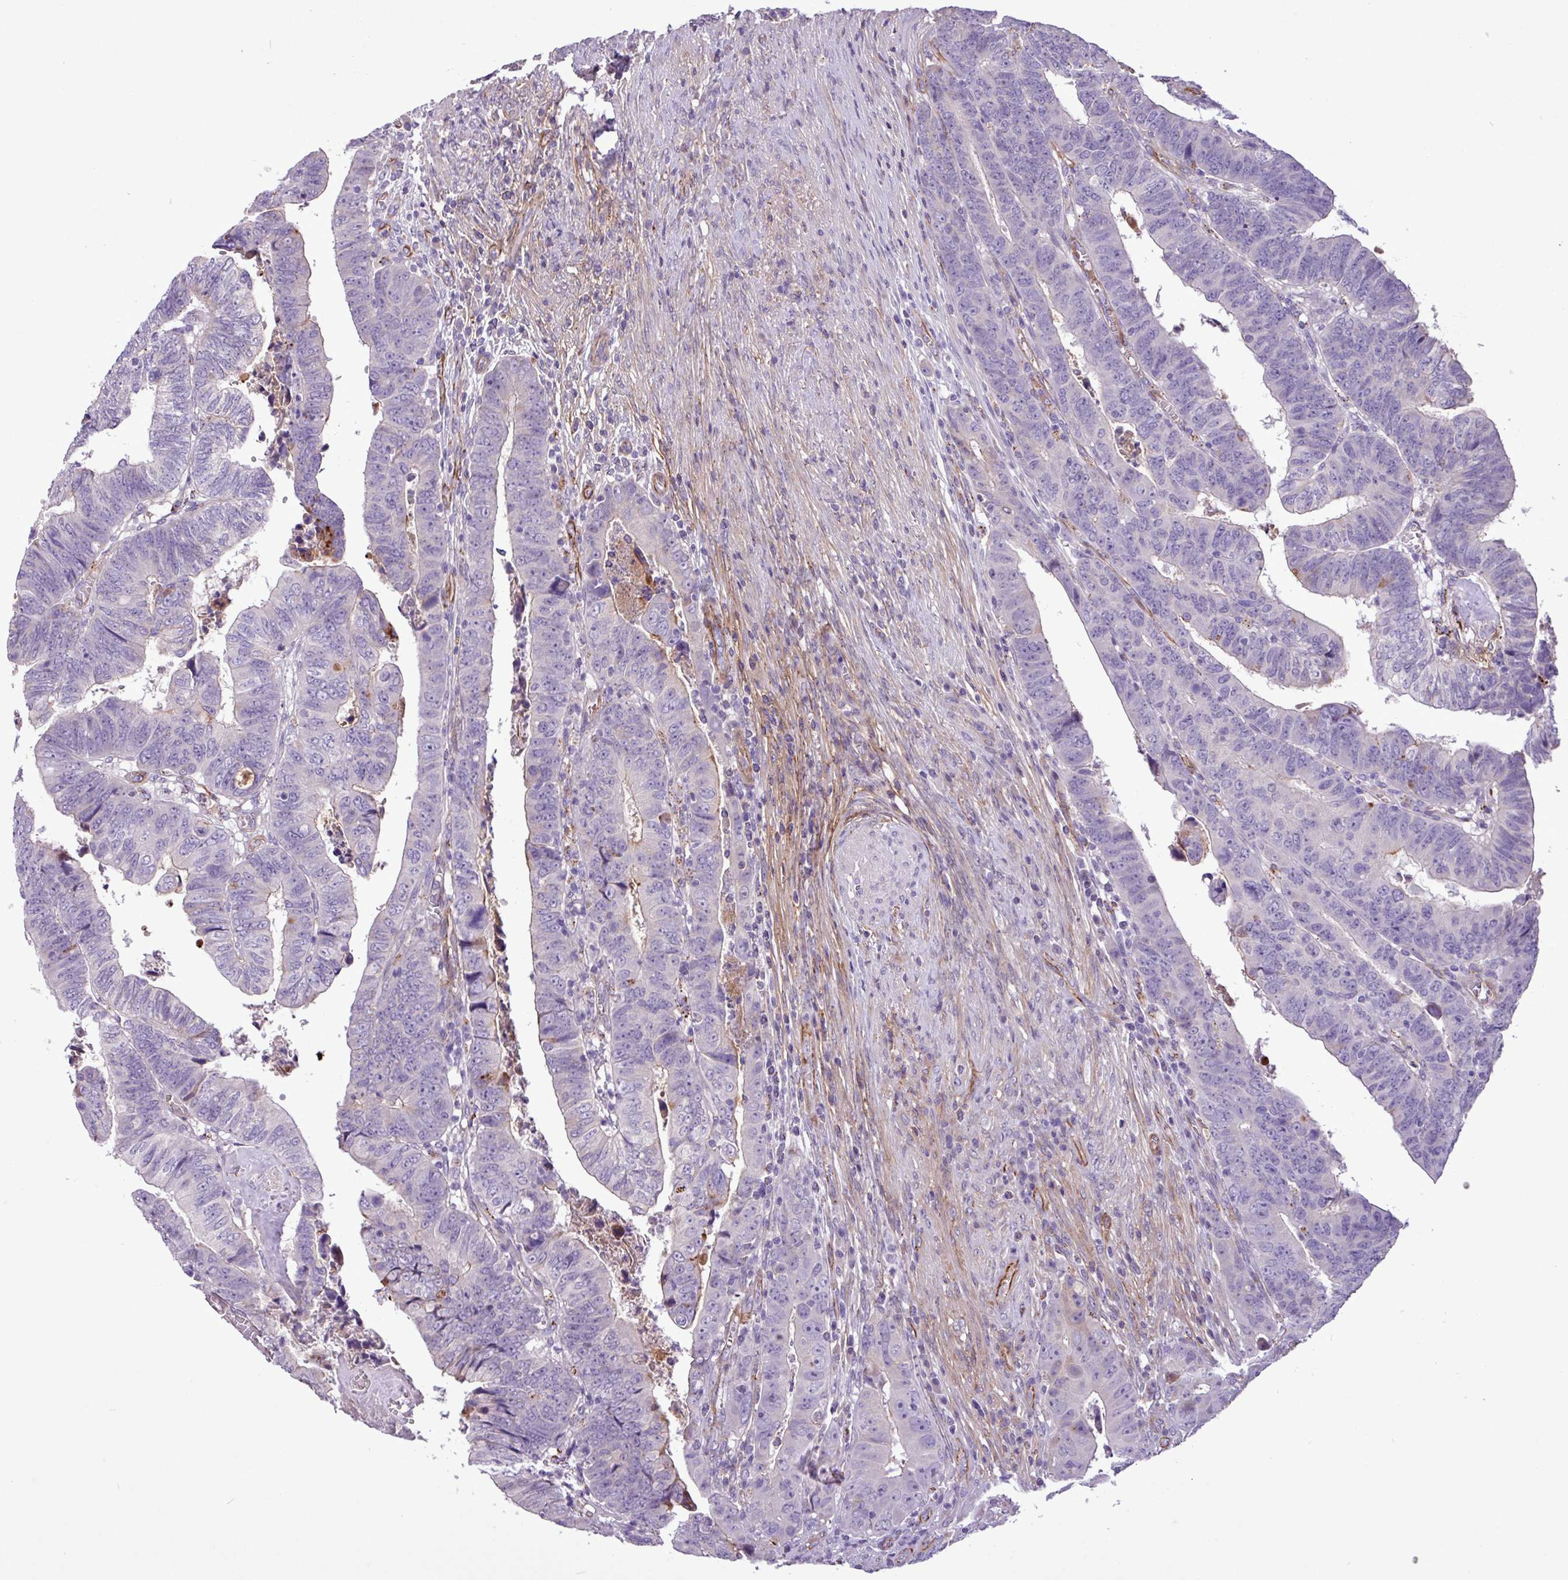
{"staining": {"intensity": "negative", "quantity": "none", "location": "none"}, "tissue": "colorectal cancer", "cell_type": "Tumor cells", "image_type": "cancer", "snomed": [{"axis": "morphology", "description": "Normal tissue, NOS"}, {"axis": "morphology", "description": "Adenocarcinoma, NOS"}, {"axis": "topography", "description": "Rectum"}], "caption": "Adenocarcinoma (colorectal) was stained to show a protein in brown. There is no significant positivity in tumor cells. Brightfield microscopy of IHC stained with DAB (brown) and hematoxylin (blue), captured at high magnification.", "gene": "CD248", "patient": {"sex": "female", "age": 65}}